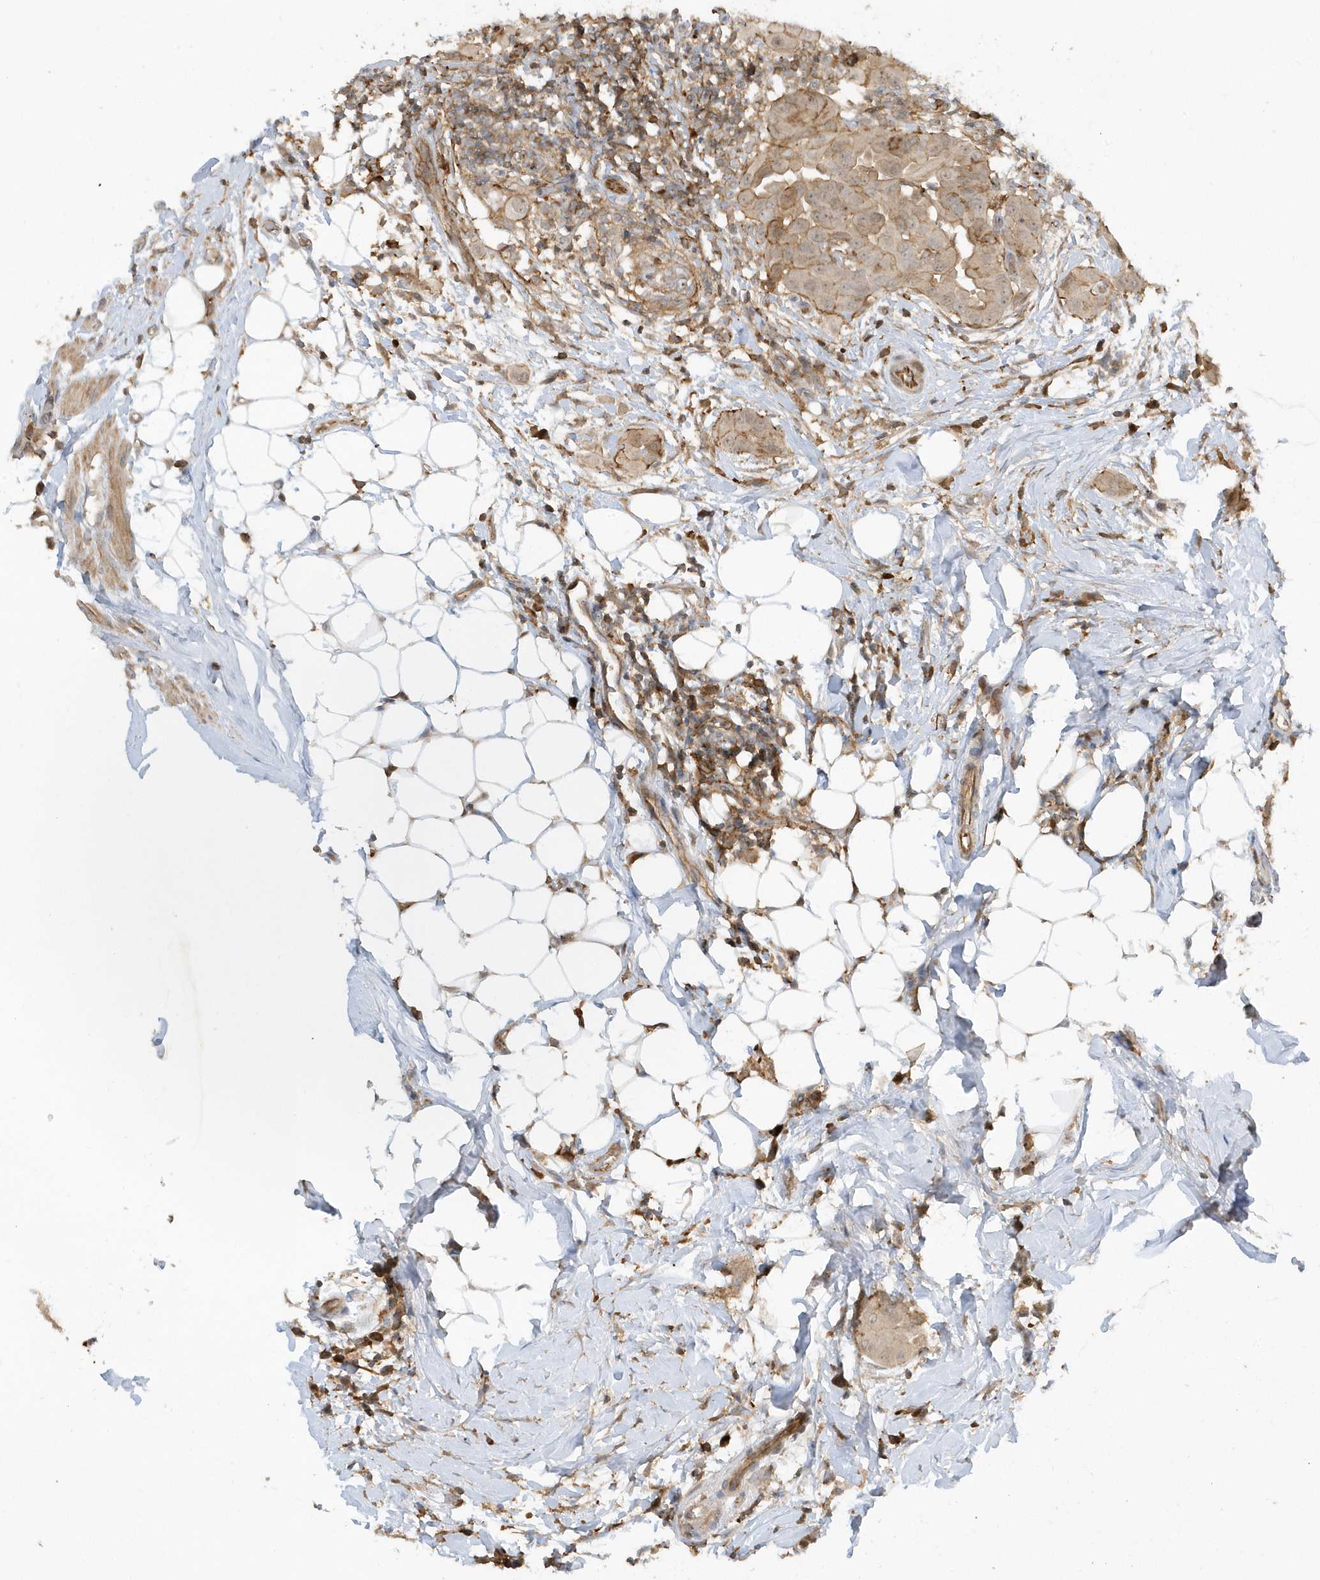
{"staining": {"intensity": "weak", "quantity": ">75%", "location": "cytoplasmic/membranous,nuclear"}, "tissue": "thyroid cancer", "cell_type": "Tumor cells", "image_type": "cancer", "snomed": [{"axis": "morphology", "description": "Papillary adenocarcinoma, NOS"}, {"axis": "topography", "description": "Thyroid gland"}], "caption": "Thyroid papillary adenocarcinoma stained with a brown dye exhibits weak cytoplasmic/membranous and nuclear positive positivity in approximately >75% of tumor cells.", "gene": "ZBTB8A", "patient": {"sex": "male", "age": 33}}